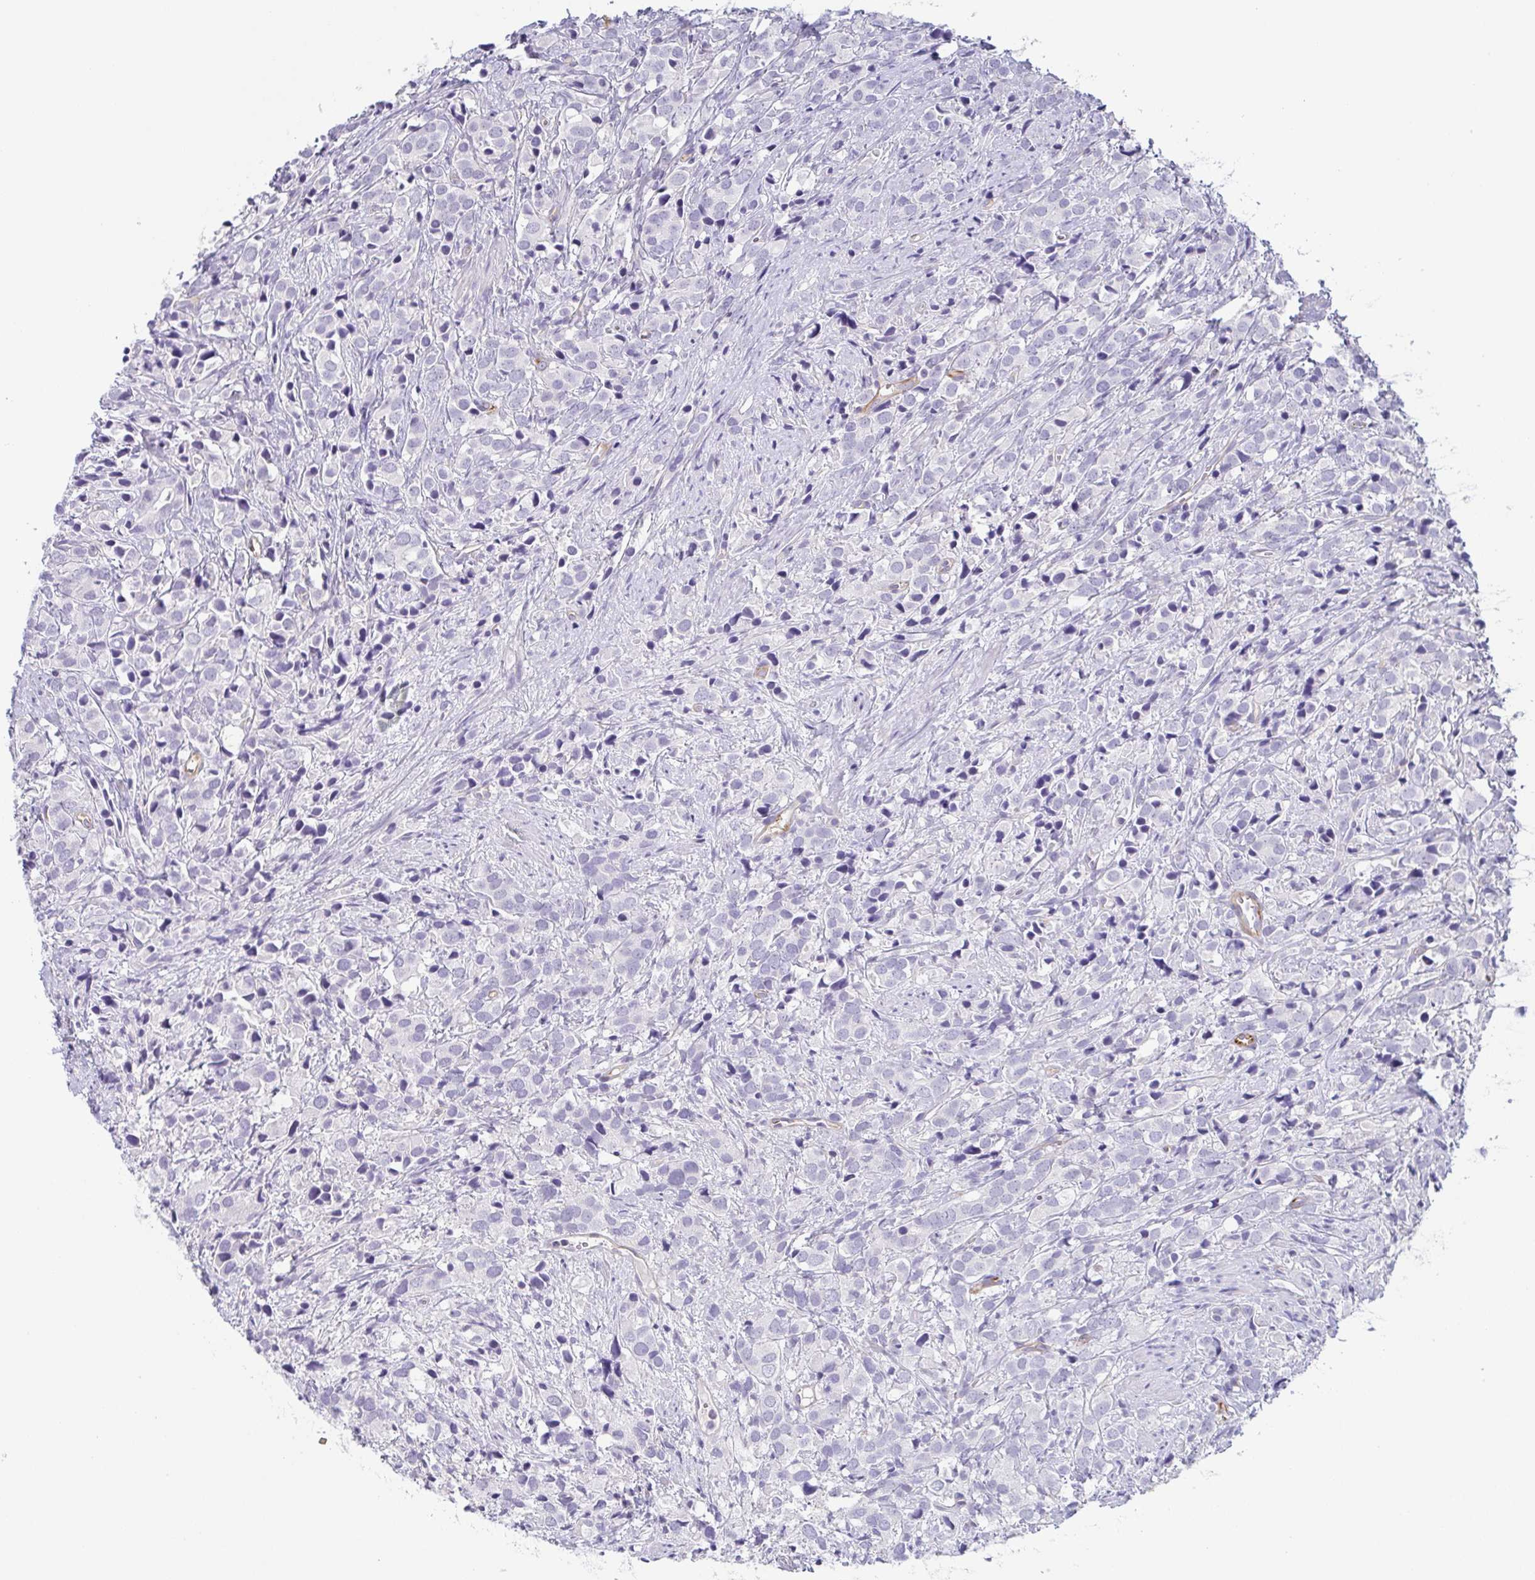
{"staining": {"intensity": "negative", "quantity": "none", "location": "none"}, "tissue": "prostate cancer", "cell_type": "Tumor cells", "image_type": "cancer", "snomed": [{"axis": "morphology", "description": "Adenocarcinoma, High grade"}, {"axis": "topography", "description": "Prostate"}], "caption": "Prostate cancer (adenocarcinoma (high-grade)) was stained to show a protein in brown. There is no significant staining in tumor cells.", "gene": "COL17A1", "patient": {"sex": "male", "age": 86}}